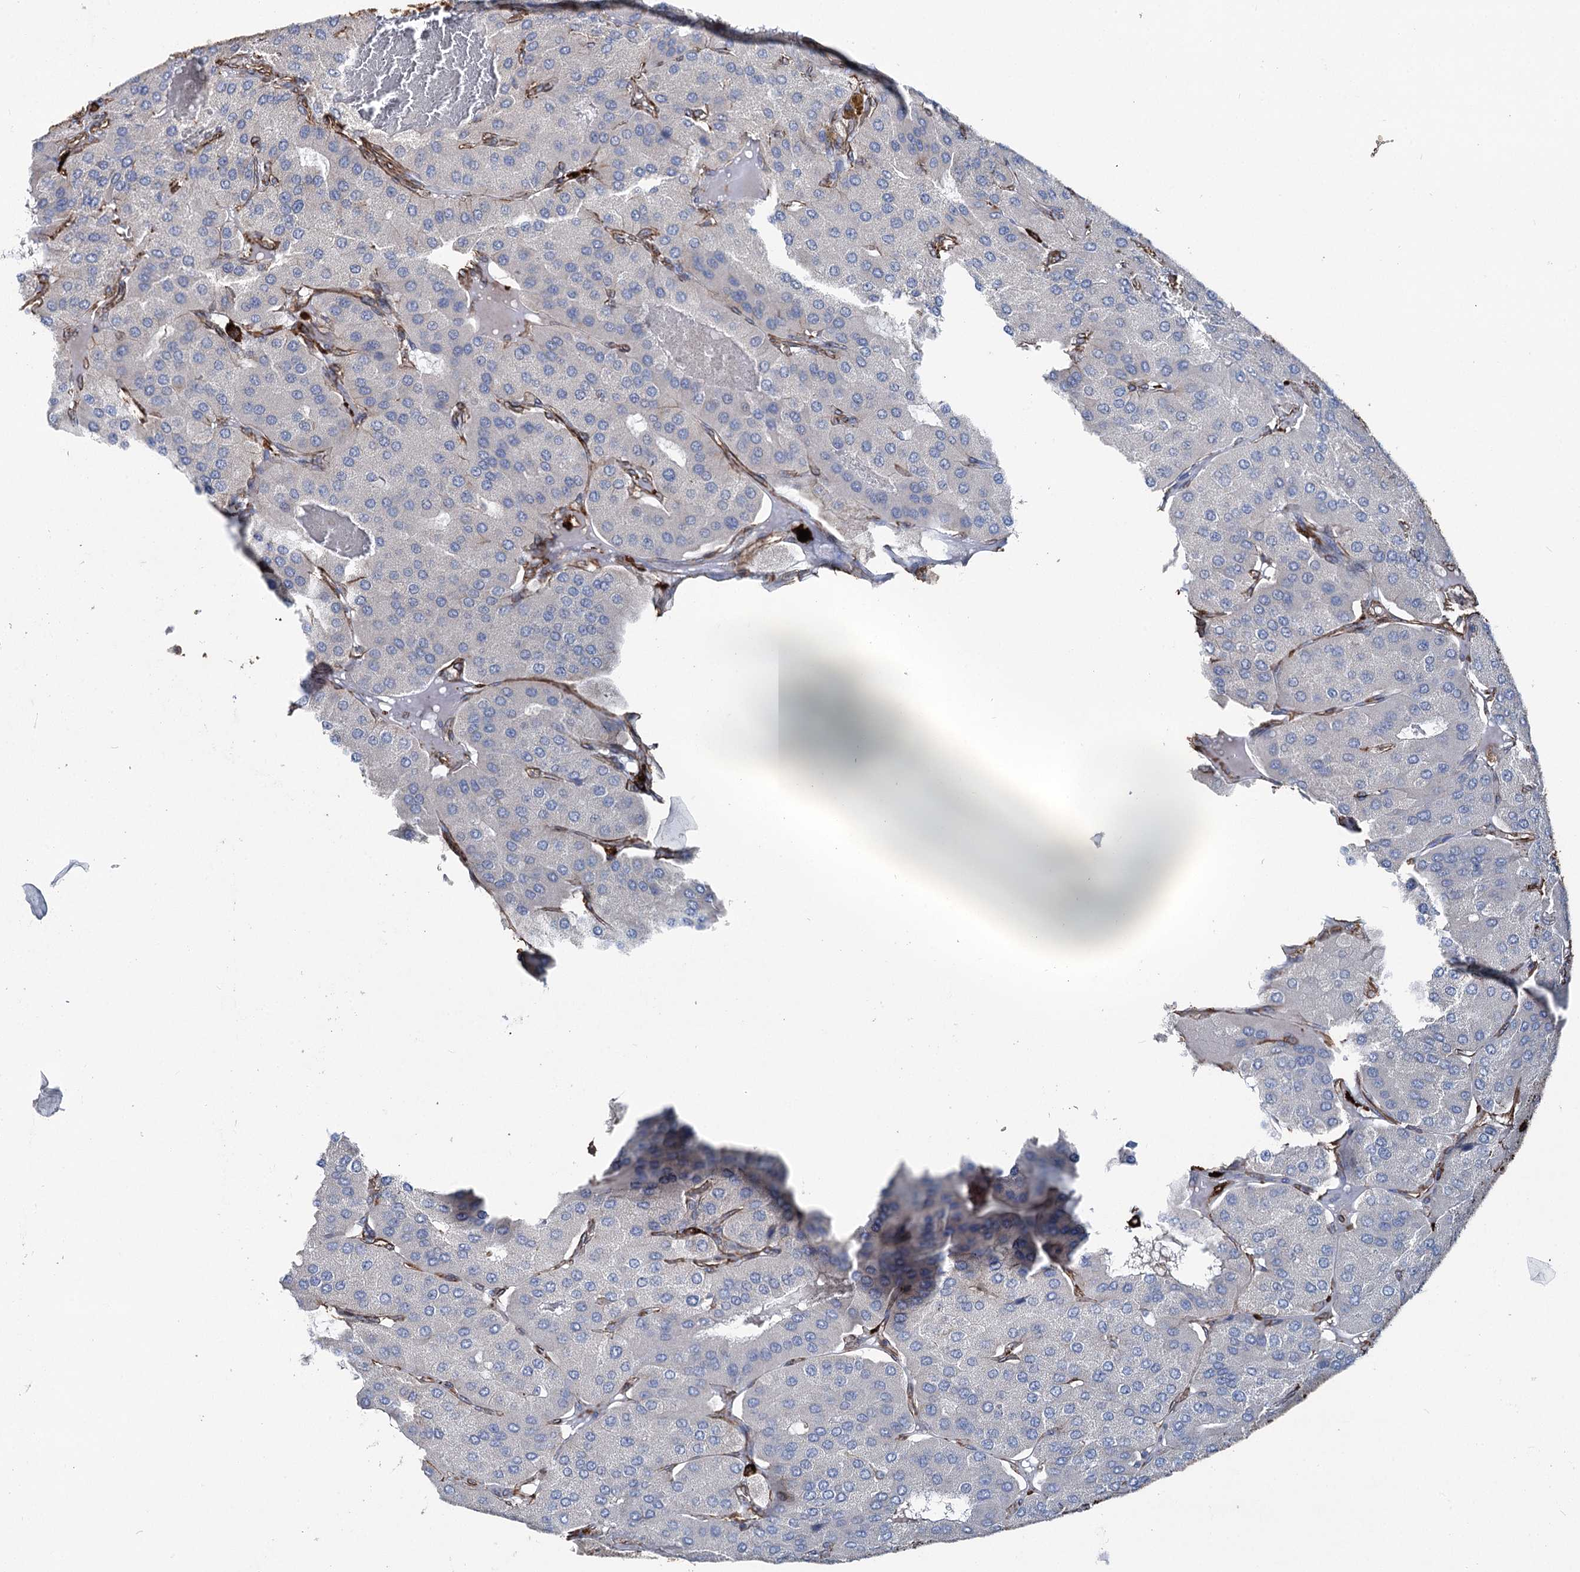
{"staining": {"intensity": "negative", "quantity": "none", "location": "none"}, "tissue": "parathyroid gland", "cell_type": "Glandular cells", "image_type": "normal", "snomed": [{"axis": "morphology", "description": "Normal tissue, NOS"}, {"axis": "morphology", "description": "Adenoma, NOS"}, {"axis": "topography", "description": "Parathyroid gland"}], "caption": "Immunohistochemistry image of normal parathyroid gland: human parathyroid gland stained with DAB reveals no significant protein staining in glandular cells. (Immunohistochemistry, brightfield microscopy, high magnification).", "gene": "CLEC4M", "patient": {"sex": "female", "age": 86}}